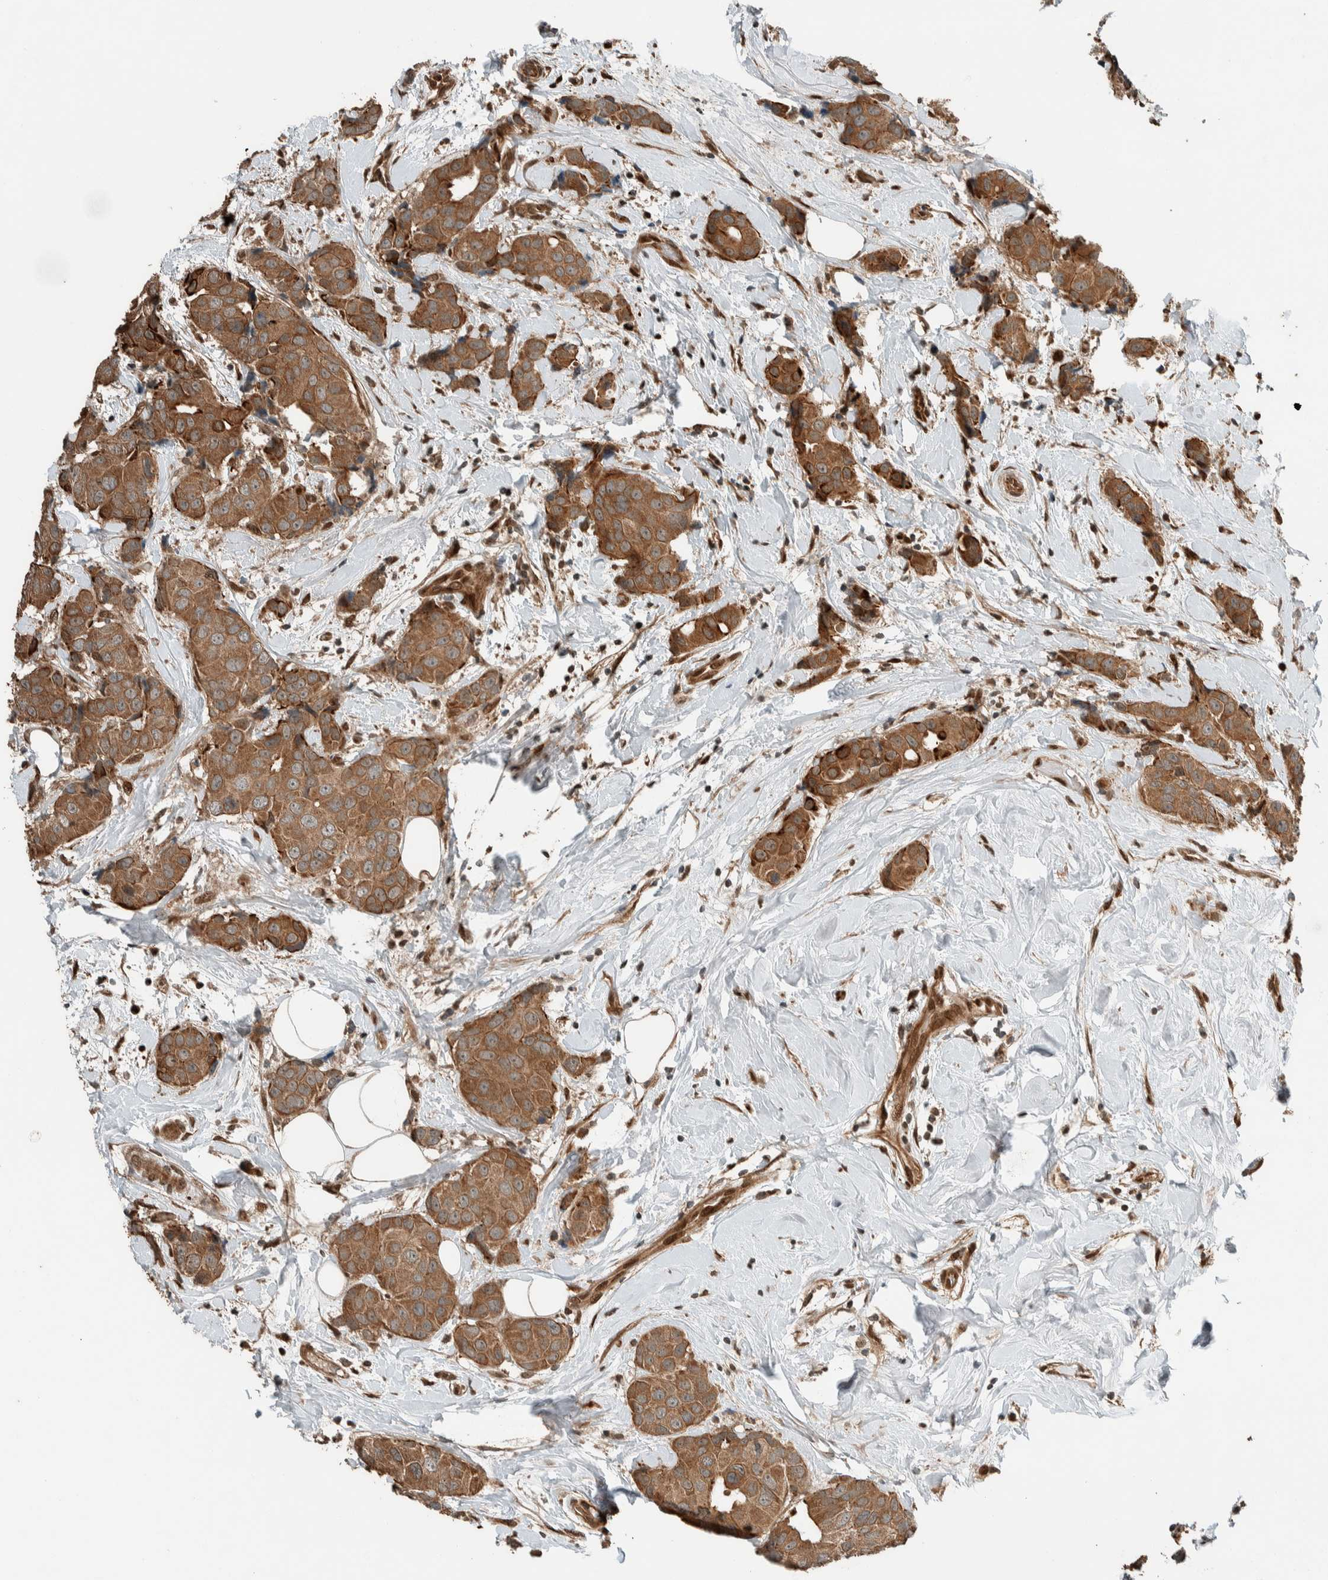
{"staining": {"intensity": "moderate", "quantity": ">75%", "location": "cytoplasmic/membranous"}, "tissue": "breast cancer", "cell_type": "Tumor cells", "image_type": "cancer", "snomed": [{"axis": "morphology", "description": "Normal tissue, NOS"}, {"axis": "morphology", "description": "Duct carcinoma"}, {"axis": "topography", "description": "Breast"}], "caption": "Breast invasive ductal carcinoma tissue shows moderate cytoplasmic/membranous expression in approximately >75% of tumor cells The staining is performed using DAB (3,3'-diaminobenzidine) brown chromogen to label protein expression. The nuclei are counter-stained blue using hematoxylin.", "gene": "STXBP4", "patient": {"sex": "female", "age": 39}}